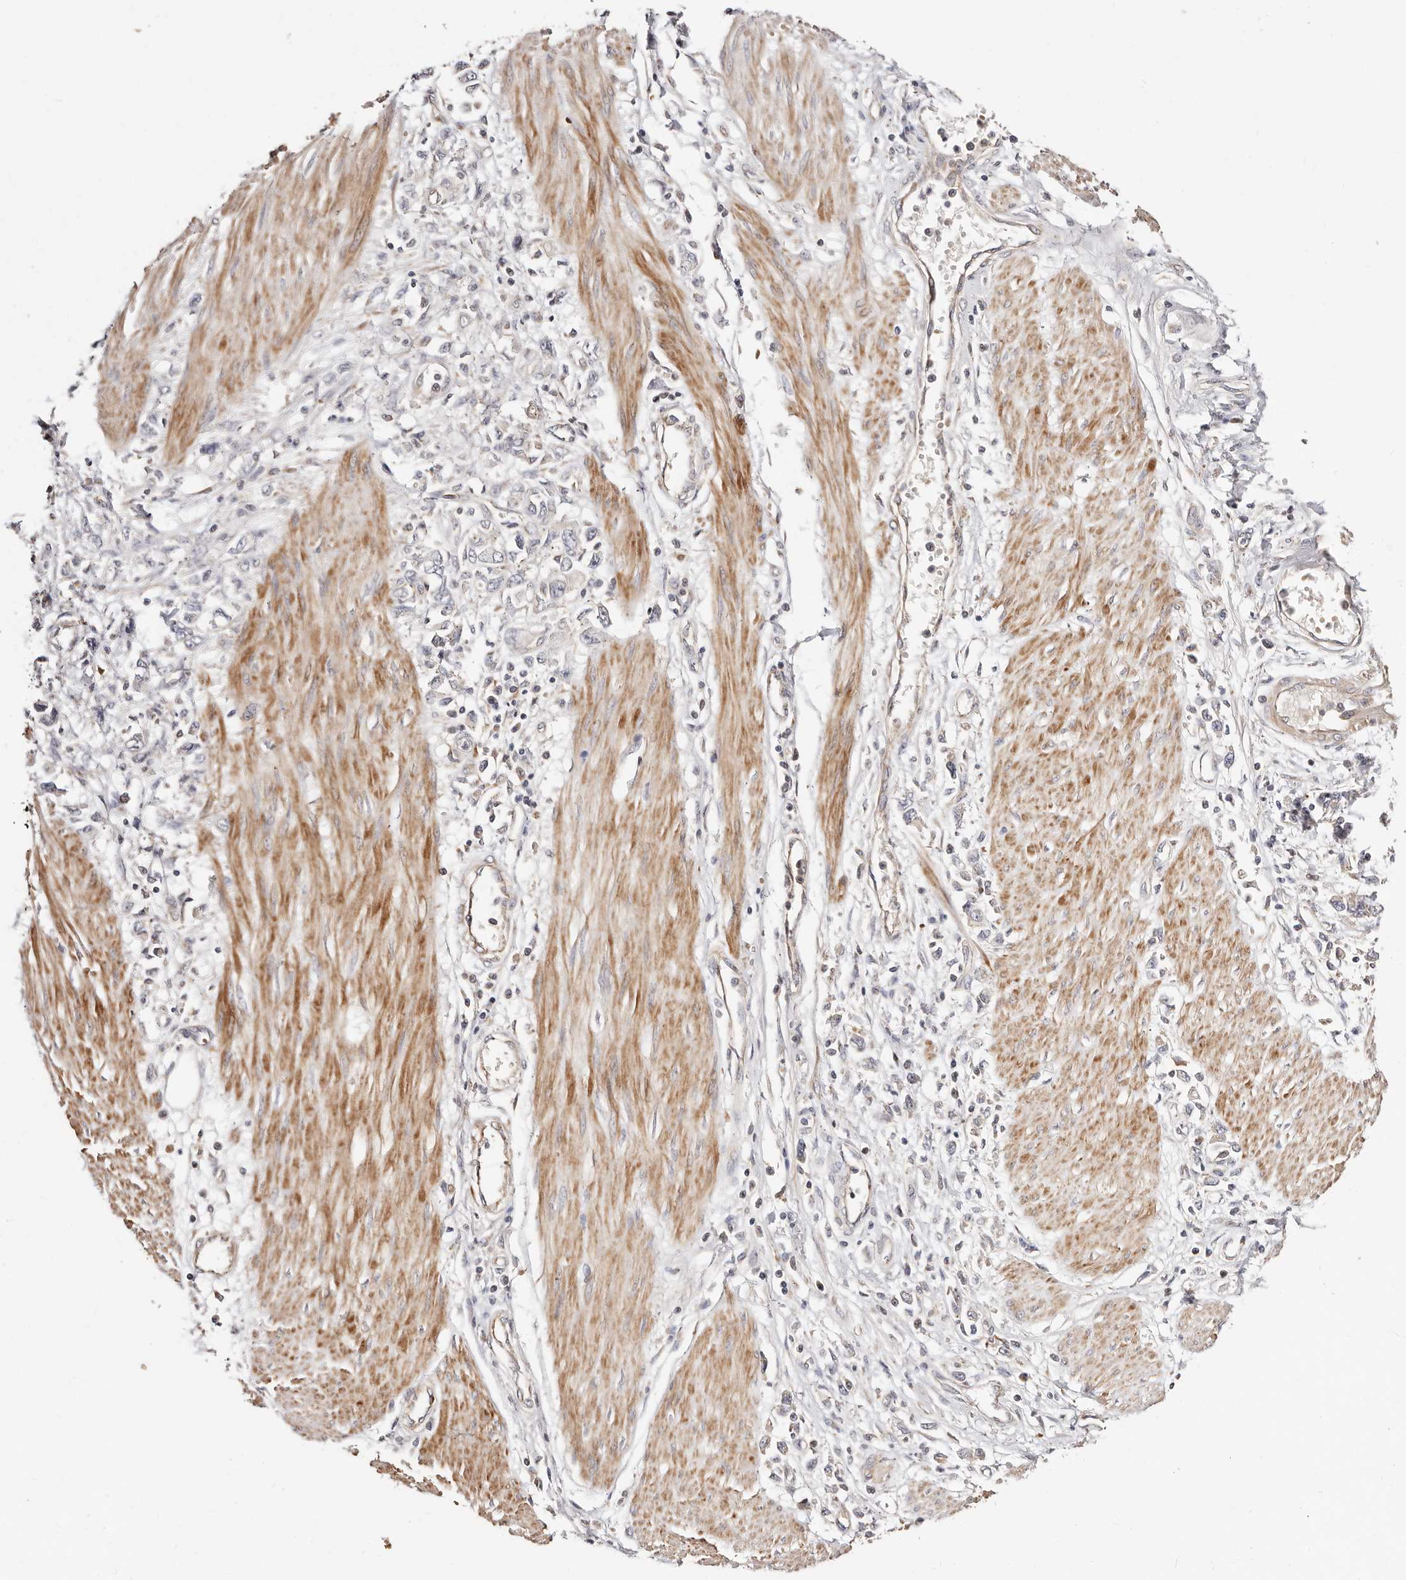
{"staining": {"intensity": "negative", "quantity": "none", "location": "none"}, "tissue": "stomach cancer", "cell_type": "Tumor cells", "image_type": "cancer", "snomed": [{"axis": "morphology", "description": "Adenocarcinoma, NOS"}, {"axis": "topography", "description": "Stomach"}], "caption": "High magnification brightfield microscopy of stomach cancer (adenocarcinoma) stained with DAB (brown) and counterstained with hematoxylin (blue): tumor cells show no significant expression.", "gene": "MAPK1", "patient": {"sex": "female", "age": 76}}